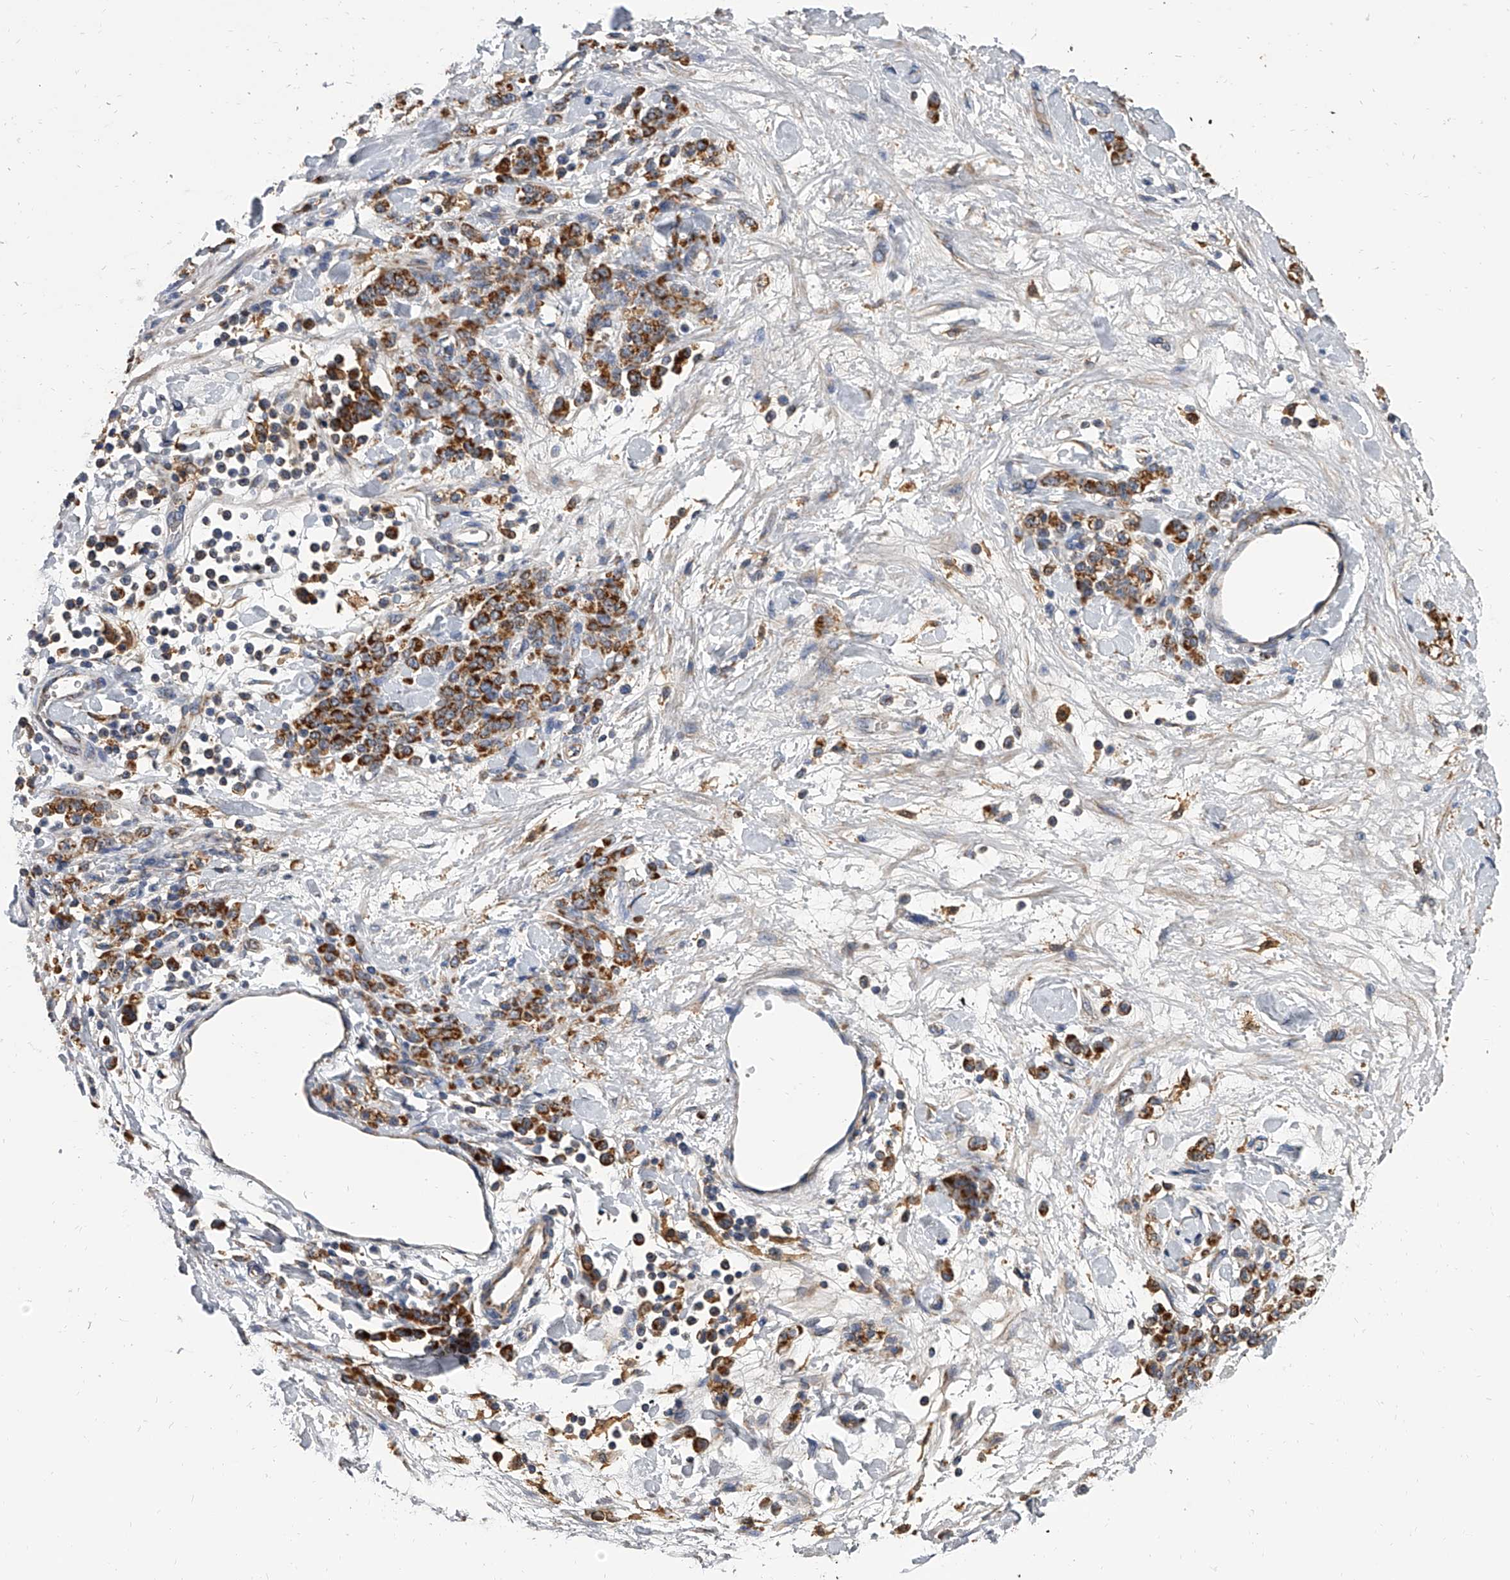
{"staining": {"intensity": "strong", "quantity": ">75%", "location": "cytoplasmic/membranous"}, "tissue": "stomach cancer", "cell_type": "Tumor cells", "image_type": "cancer", "snomed": [{"axis": "morphology", "description": "Normal tissue, NOS"}, {"axis": "morphology", "description": "Adenocarcinoma, NOS"}, {"axis": "topography", "description": "Stomach"}], "caption": "Strong cytoplasmic/membranous protein positivity is appreciated in approximately >75% of tumor cells in stomach cancer.", "gene": "MRPL28", "patient": {"sex": "male", "age": 82}}